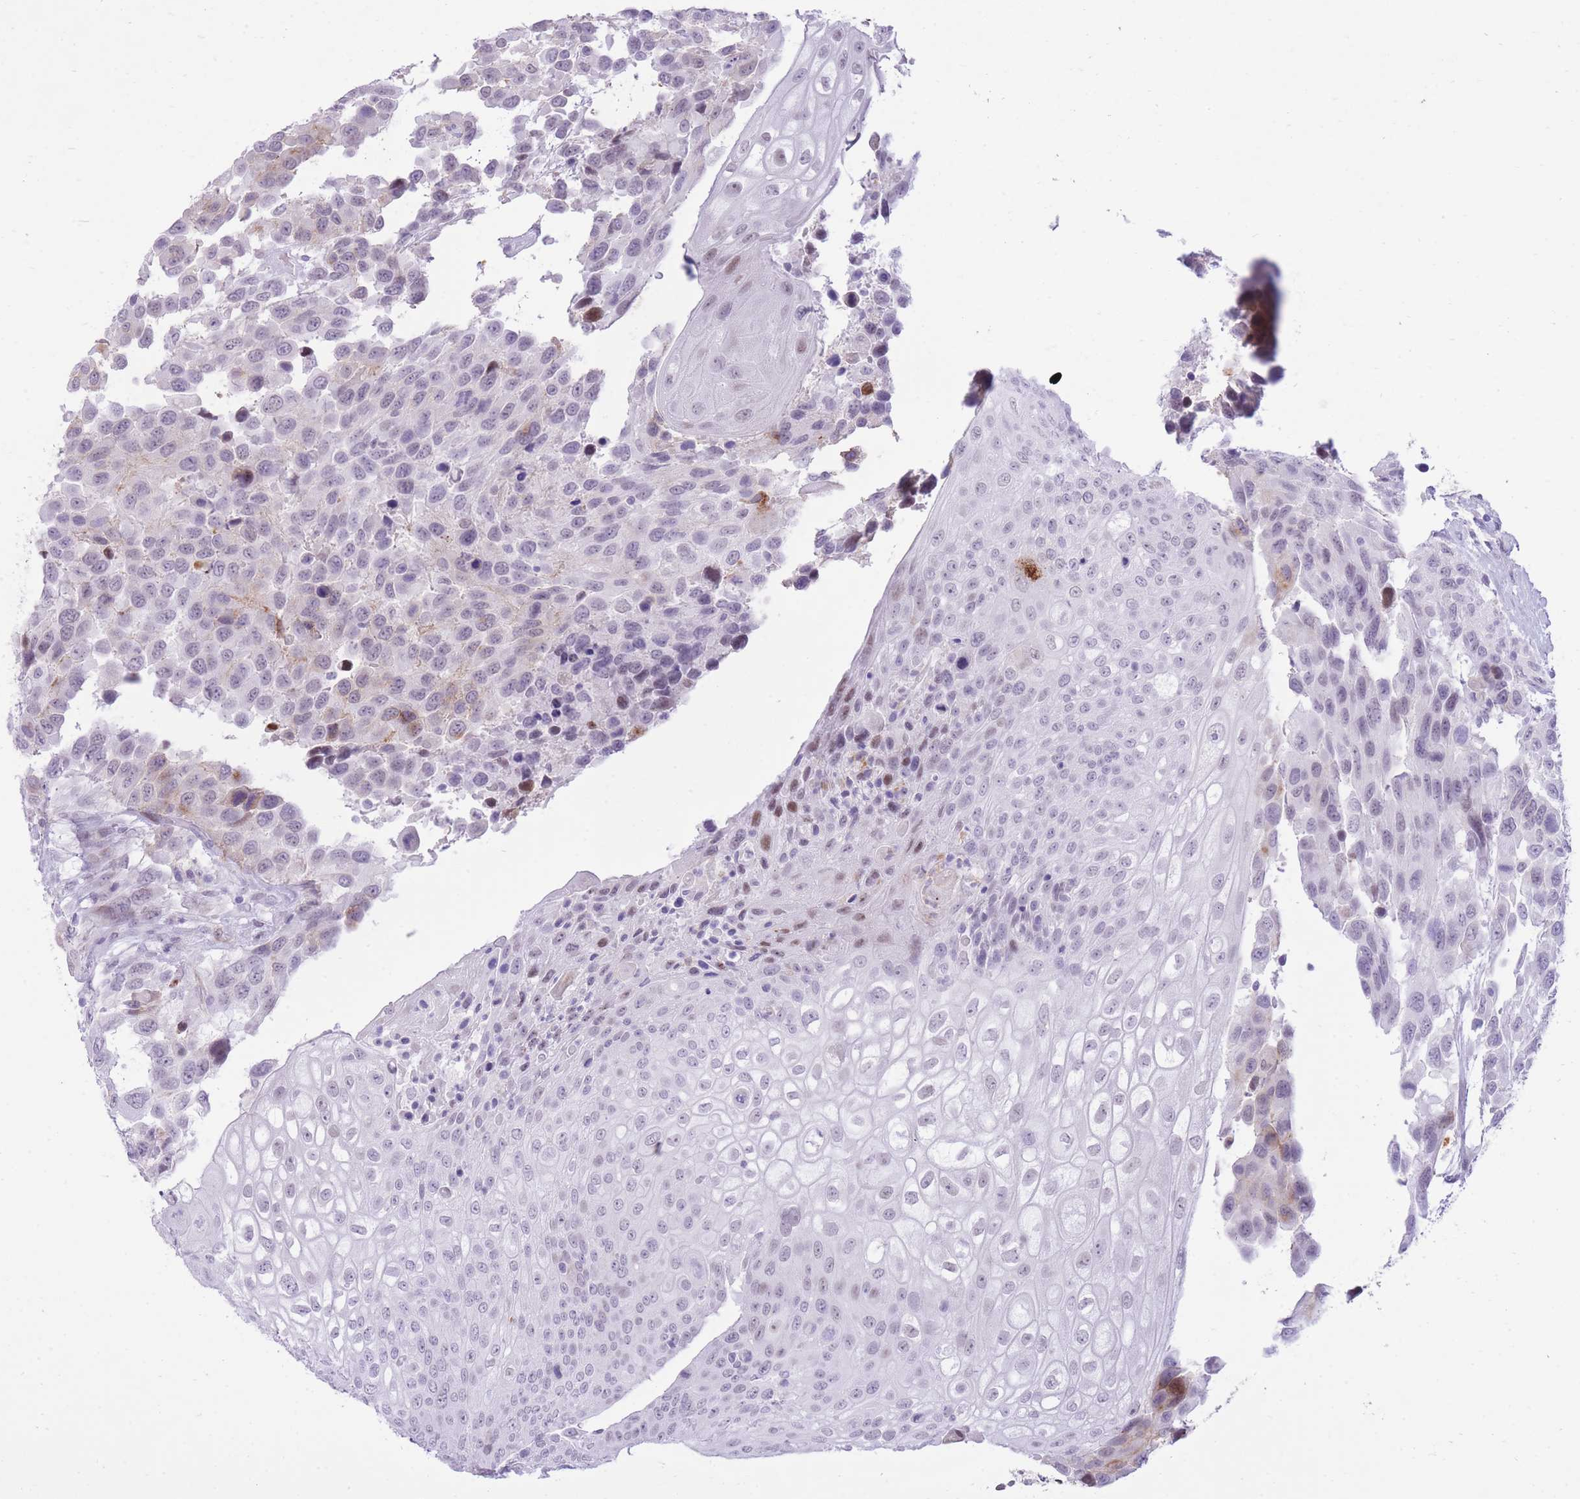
{"staining": {"intensity": "weak", "quantity": "<25%", "location": "nuclear"}, "tissue": "urothelial cancer", "cell_type": "Tumor cells", "image_type": "cancer", "snomed": [{"axis": "morphology", "description": "Urothelial carcinoma, High grade"}, {"axis": "topography", "description": "Urinary bladder"}], "caption": "High power microscopy photomicrograph of an IHC image of urothelial cancer, revealing no significant staining in tumor cells. (DAB immunohistochemistry visualized using brightfield microscopy, high magnification).", "gene": "MEIS3", "patient": {"sex": "female", "age": 70}}